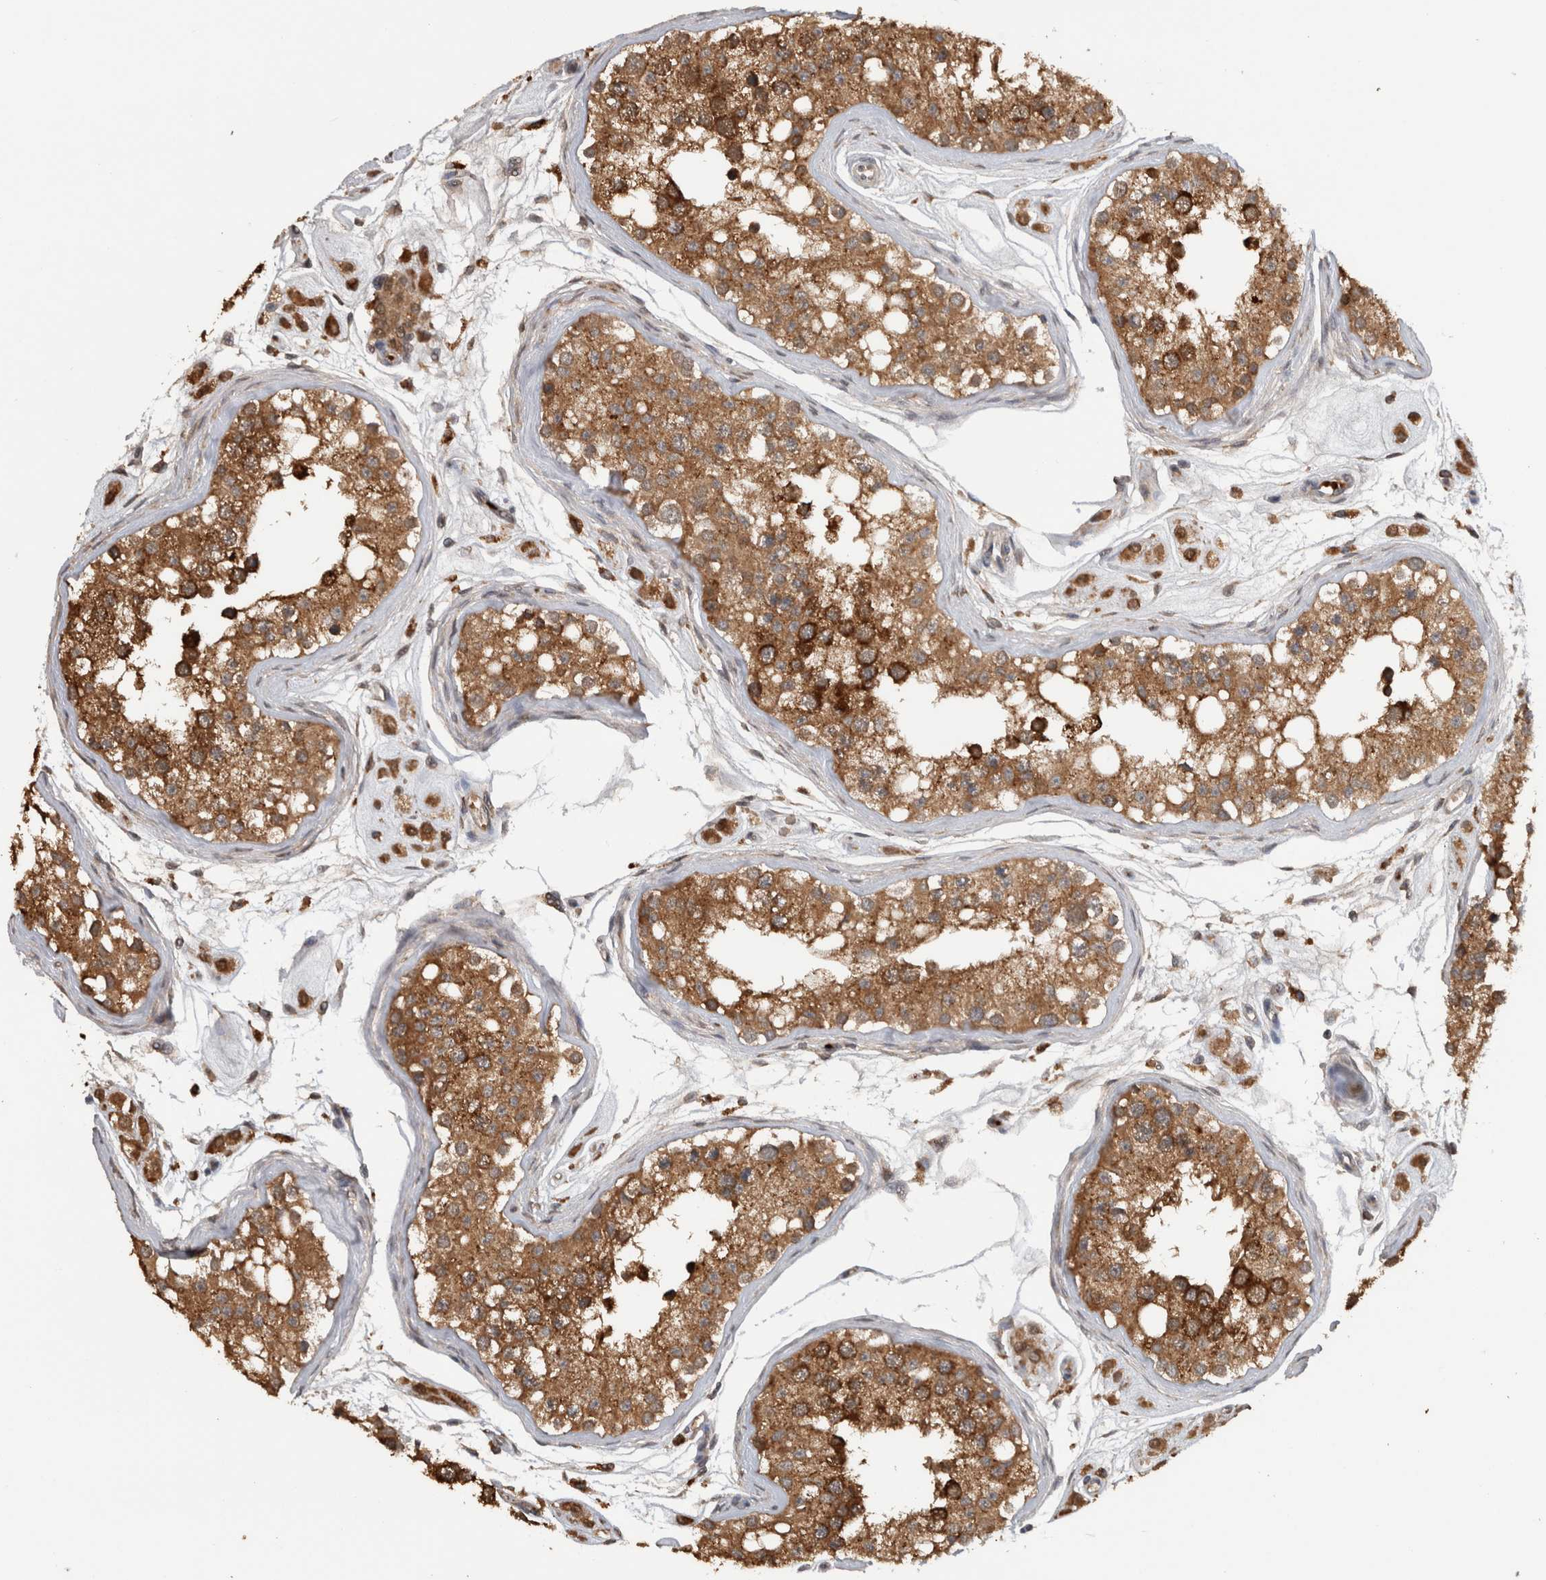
{"staining": {"intensity": "strong", "quantity": ">75%", "location": "cytoplasmic/membranous,nuclear"}, "tissue": "testis", "cell_type": "Cells in seminiferous ducts", "image_type": "normal", "snomed": [{"axis": "morphology", "description": "Normal tissue, NOS"}, {"axis": "morphology", "description": "Adenocarcinoma, metastatic, NOS"}, {"axis": "topography", "description": "Testis"}], "caption": "Strong cytoplasmic/membranous,nuclear protein expression is present in about >75% of cells in seminiferous ducts in testis.", "gene": "ADGRL3", "patient": {"sex": "male", "age": 26}}